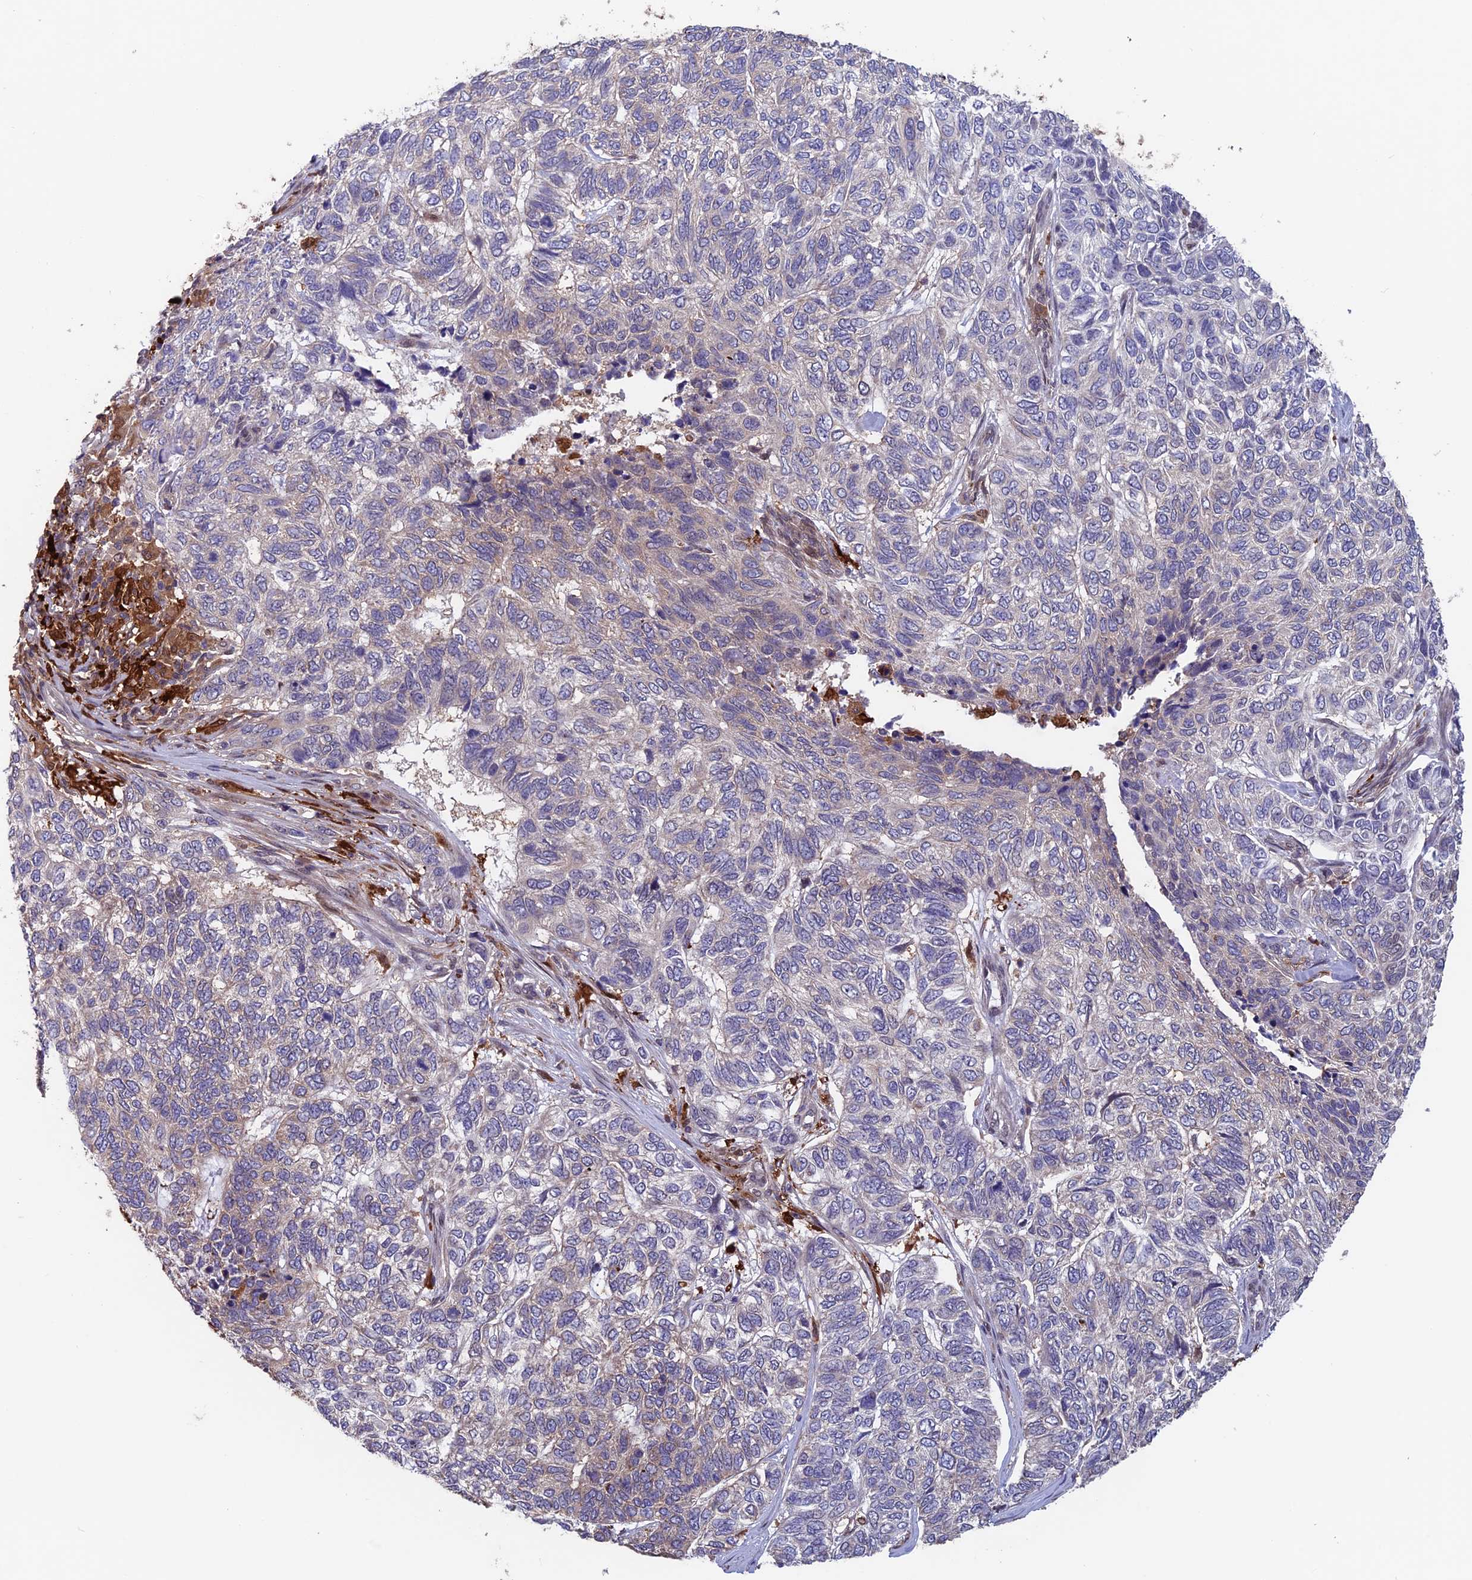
{"staining": {"intensity": "negative", "quantity": "none", "location": "none"}, "tissue": "skin cancer", "cell_type": "Tumor cells", "image_type": "cancer", "snomed": [{"axis": "morphology", "description": "Basal cell carcinoma"}, {"axis": "topography", "description": "Skin"}], "caption": "Protein analysis of skin cancer reveals no significant expression in tumor cells.", "gene": "MAST2", "patient": {"sex": "female", "age": 65}}